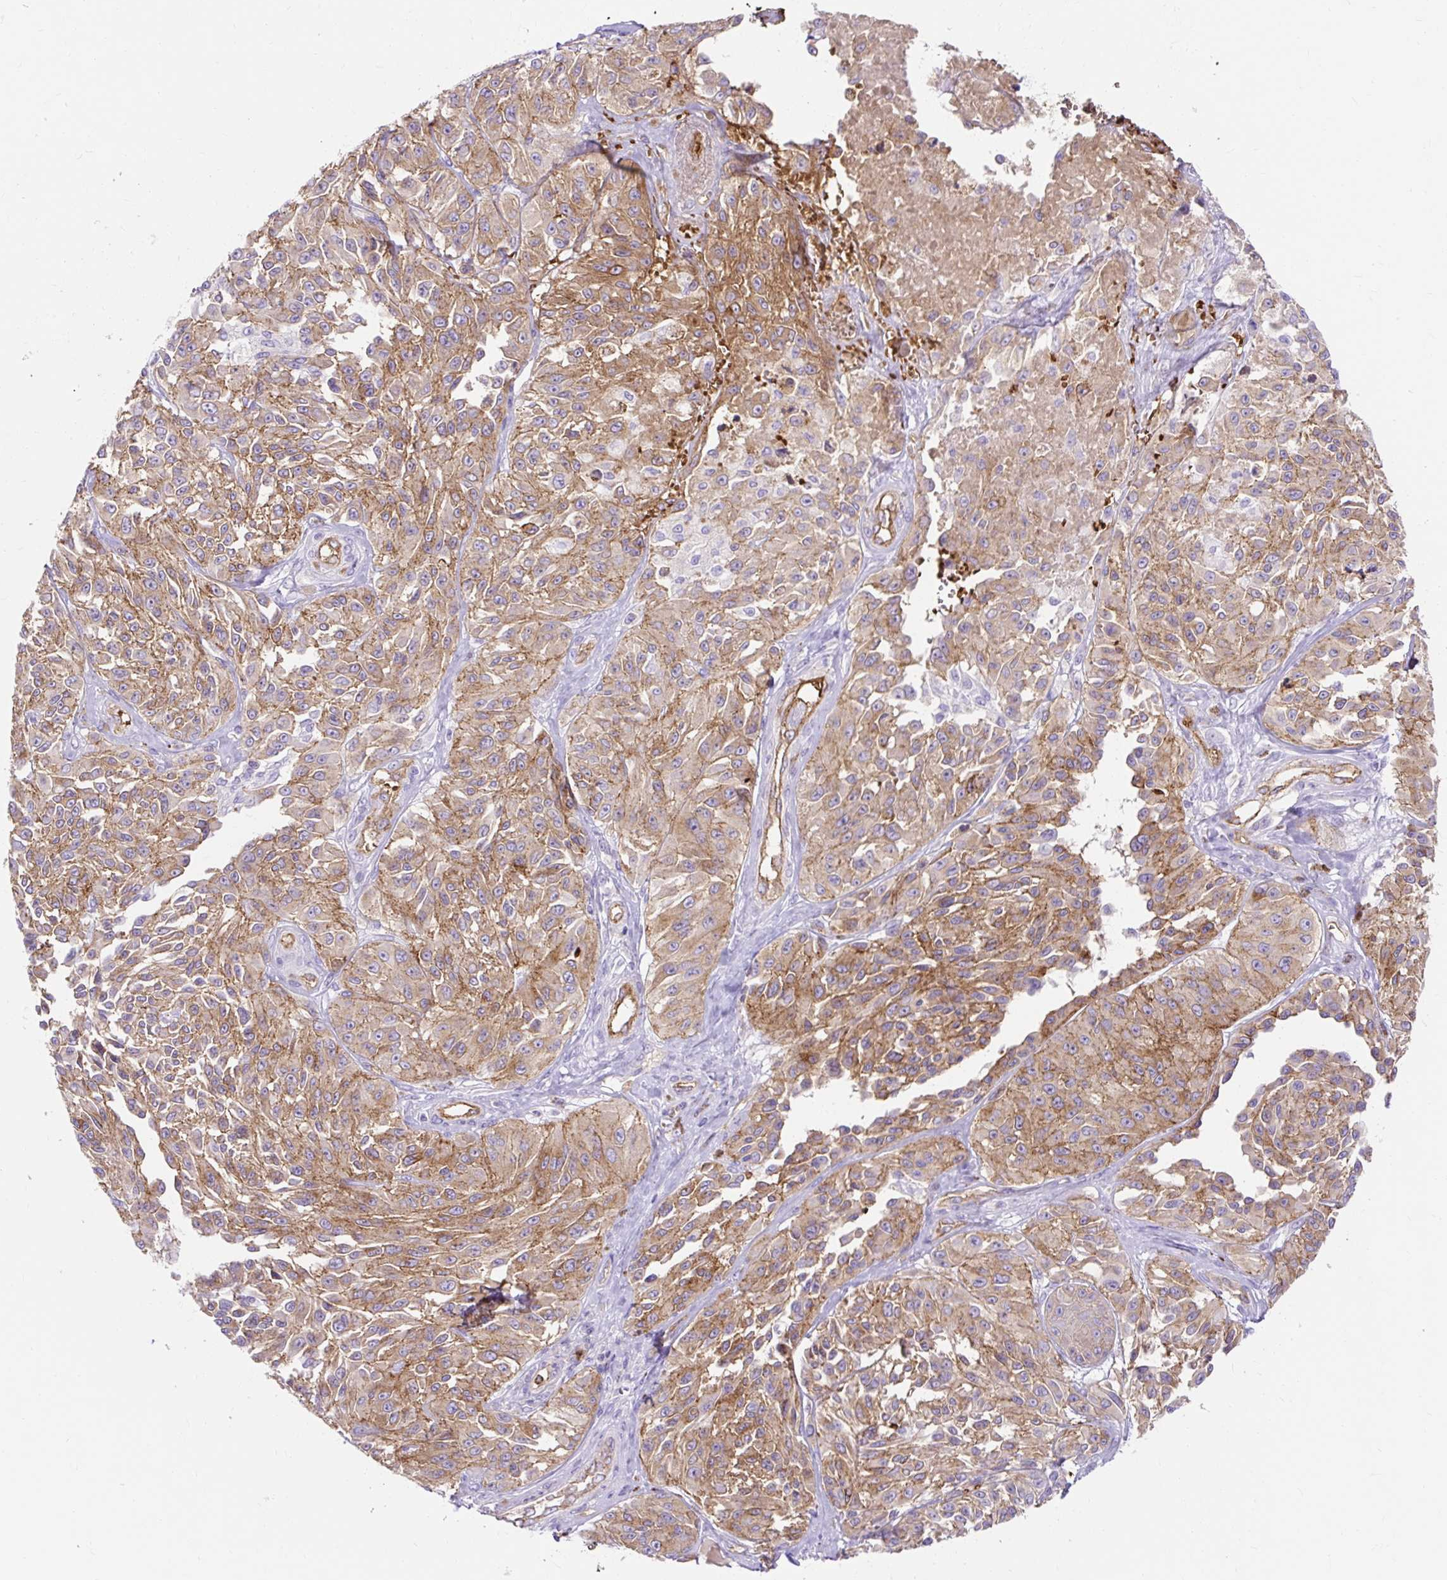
{"staining": {"intensity": "moderate", "quantity": ">75%", "location": "cytoplasmic/membranous"}, "tissue": "melanoma", "cell_type": "Tumor cells", "image_type": "cancer", "snomed": [{"axis": "morphology", "description": "Malignant melanoma, NOS"}, {"axis": "topography", "description": "Skin"}], "caption": "A brown stain shows moderate cytoplasmic/membranous positivity of a protein in melanoma tumor cells.", "gene": "HIP1R", "patient": {"sex": "male", "age": 94}}